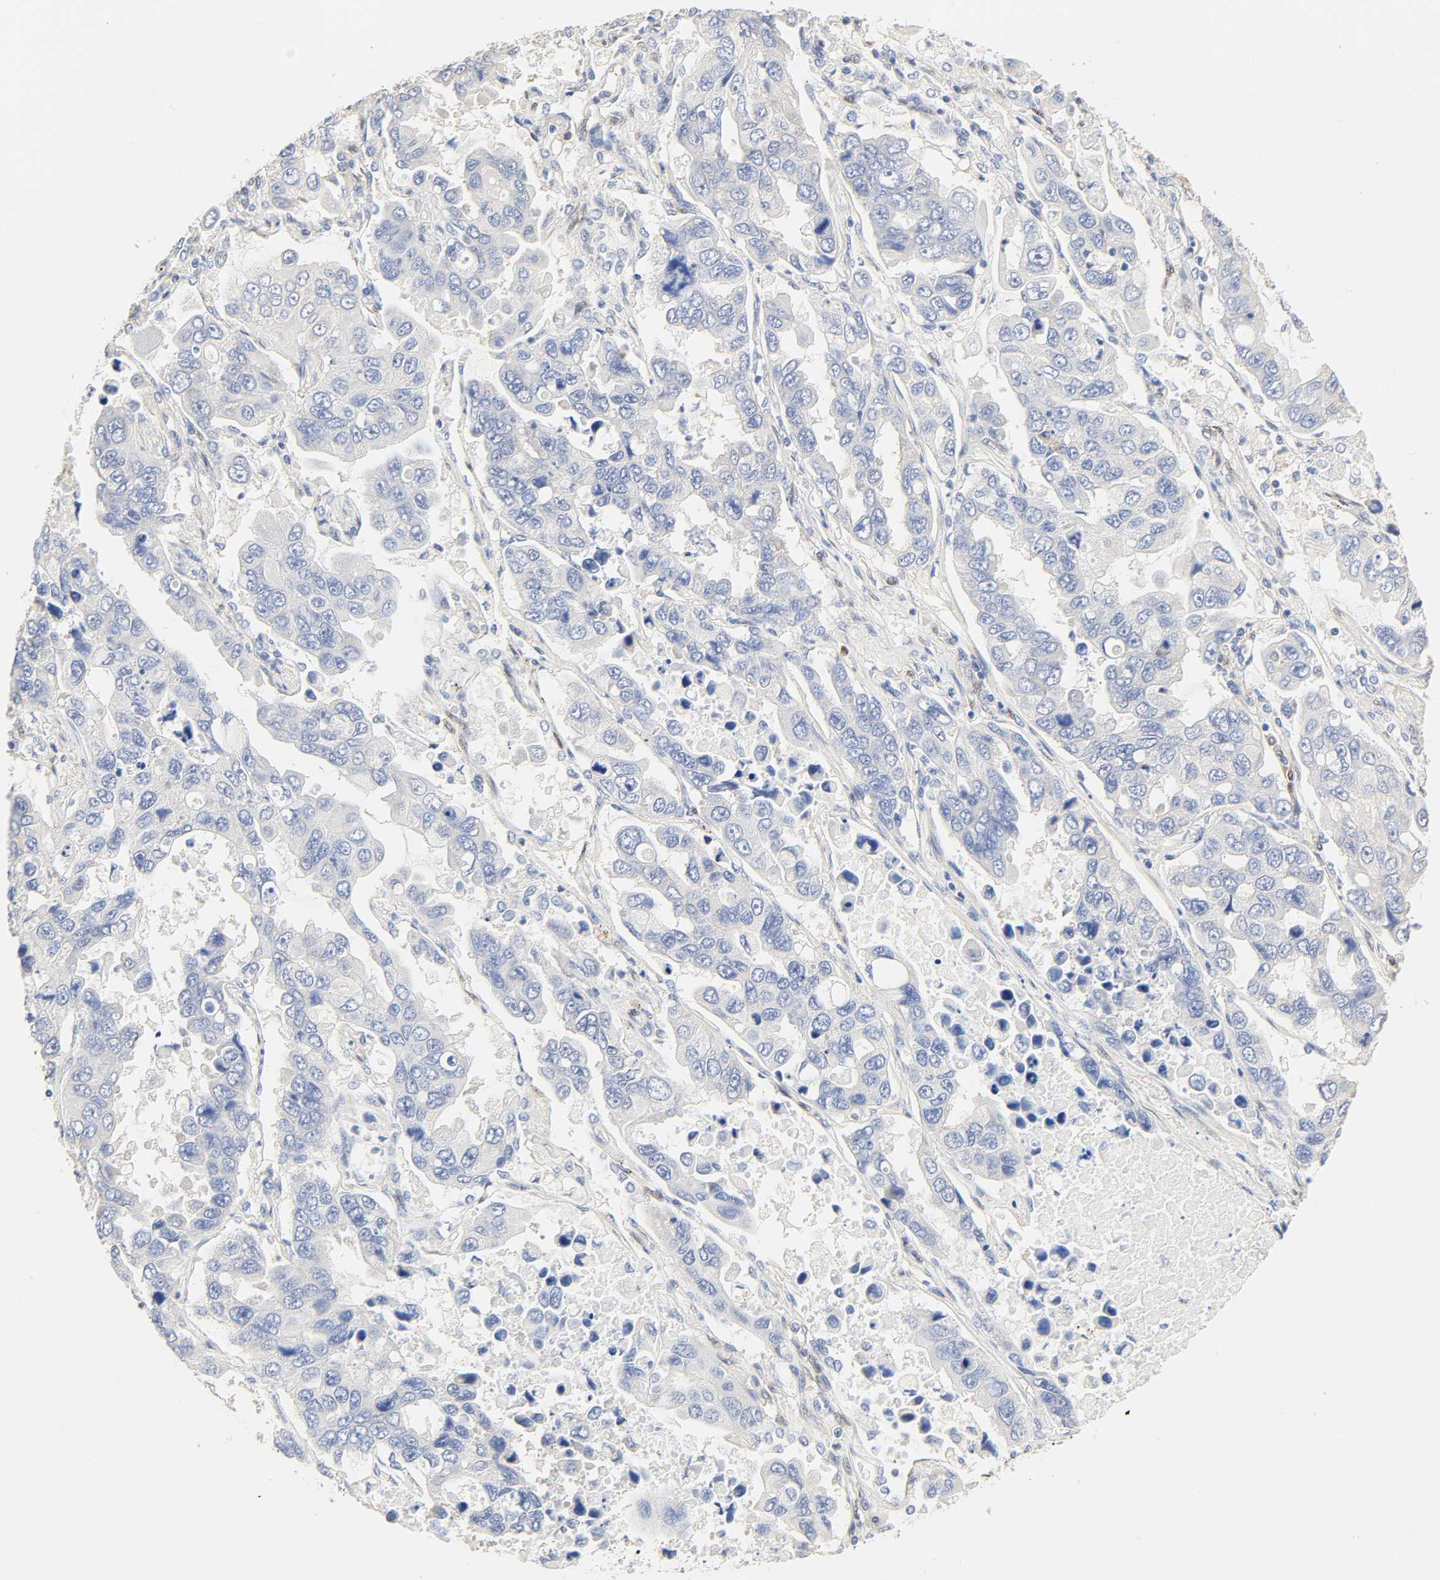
{"staining": {"intensity": "negative", "quantity": "none", "location": "none"}, "tissue": "lung cancer", "cell_type": "Tumor cells", "image_type": "cancer", "snomed": [{"axis": "morphology", "description": "Adenocarcinoma, NOS"}, {"axis": "topography", "description": "Lung"}], "caption": "Tumor cells are negative for brown protein staining in lung cancer. Brightfield microscopy of IHC stained with DAB (brown) and hematoxylin (blue), captured at high magnification.", "gene": "BORCS8-MEF2B", "patient": {"sex": "male", "age": 64}}